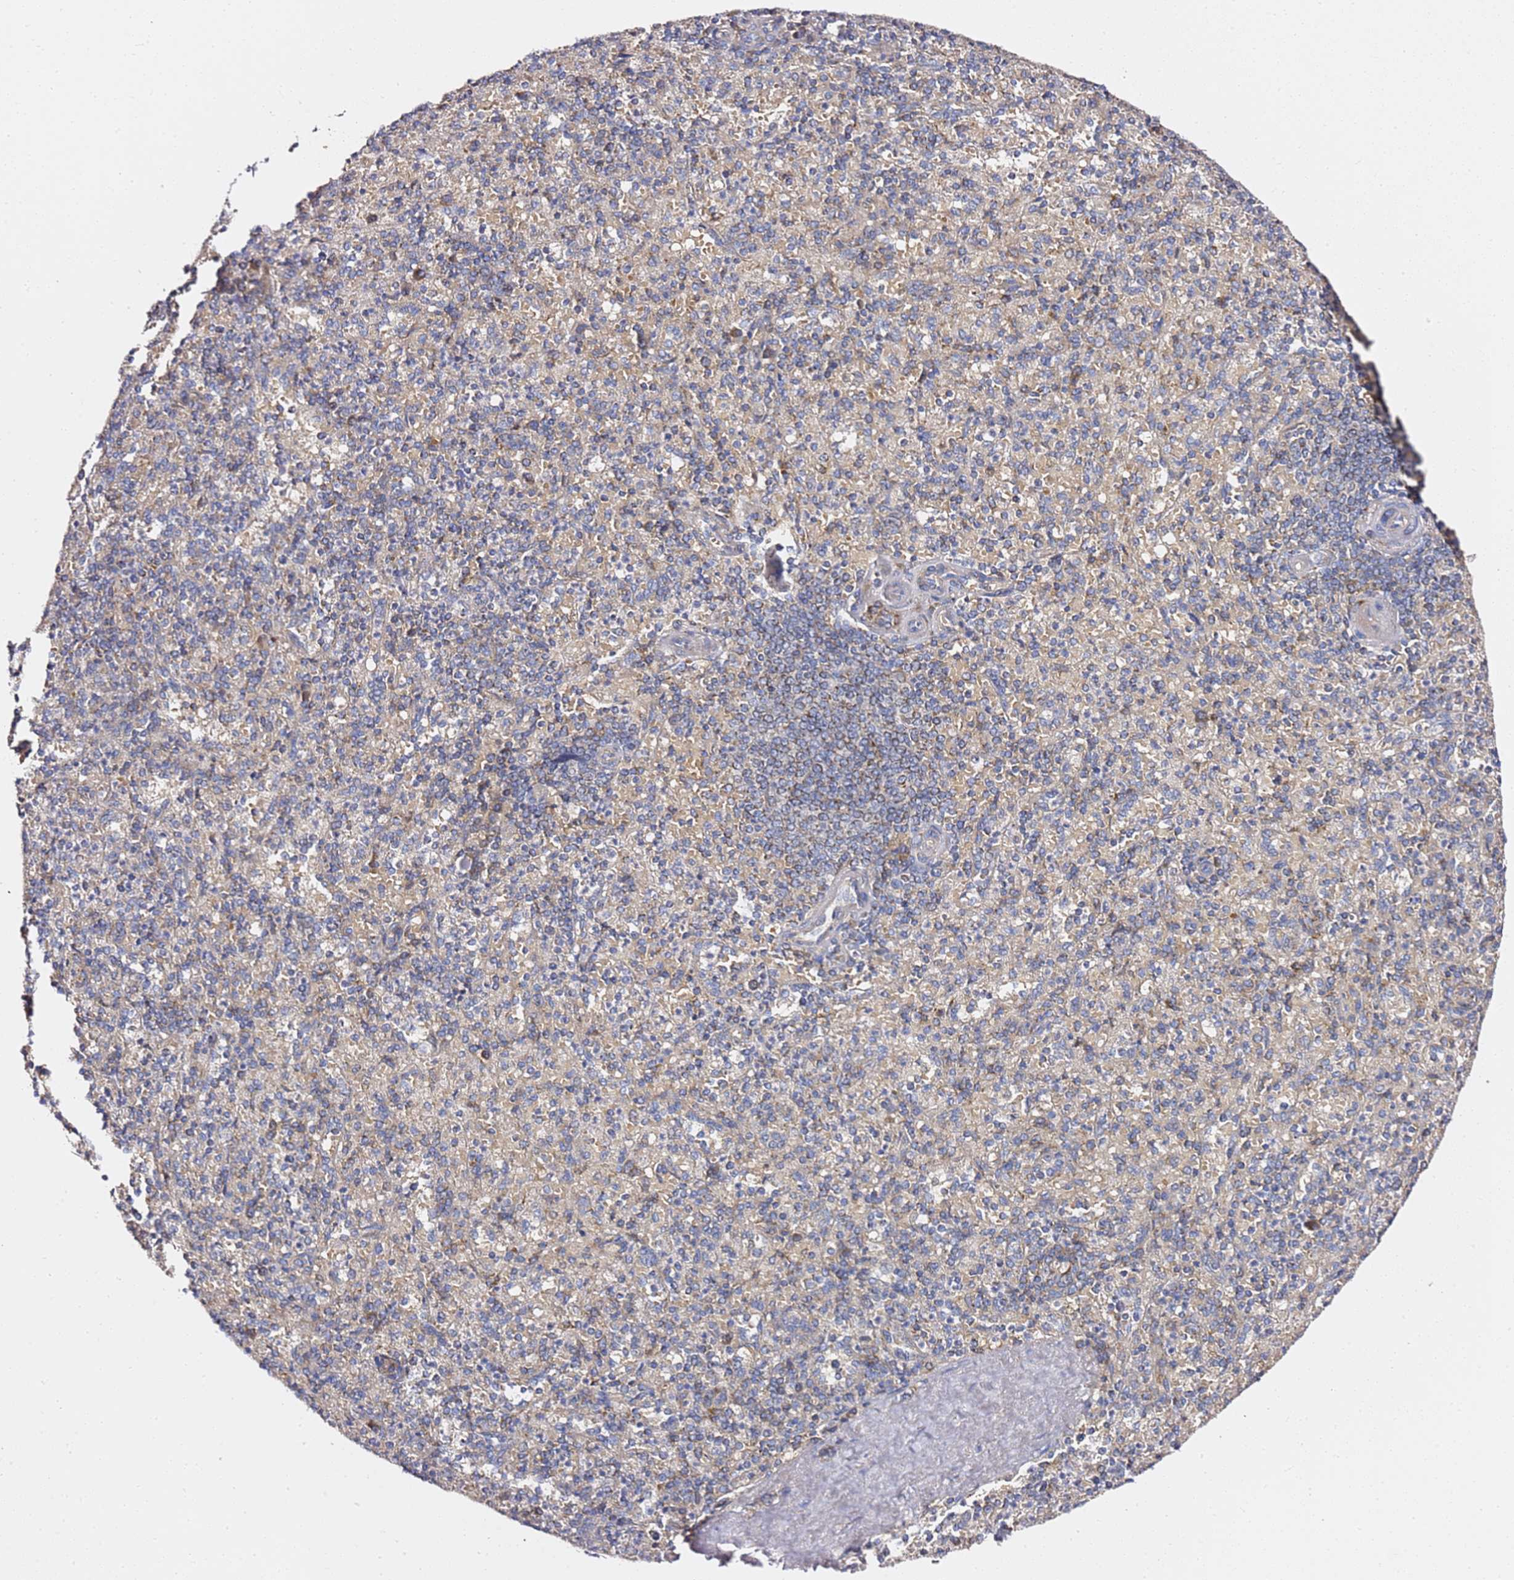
{"staining": {"intensity": "weak", "quantity": "<25%", "location": "cytoplasmic/membranous"}, "tissue": "spleen", "cell_type": "Cells in red pulp", "image_type": "normal", "snomed": [{"axis": "morphology", "description": "Normal tissue, NOS"}, {"axis": "topography", "description": "Spleen"}], "caption": "This is a photomicrograph of immunohistochemistry staining of benign spleen, which shows no expression in cells in red pulp. Brightfield microscopy of IHC stained with DAB (3,3'-diaminobenzidine) (brown) and hematoxylin (blue), captured at high magnification.", "gene": "C19orf12", "patient": {"sex": "male", "age": 82}}